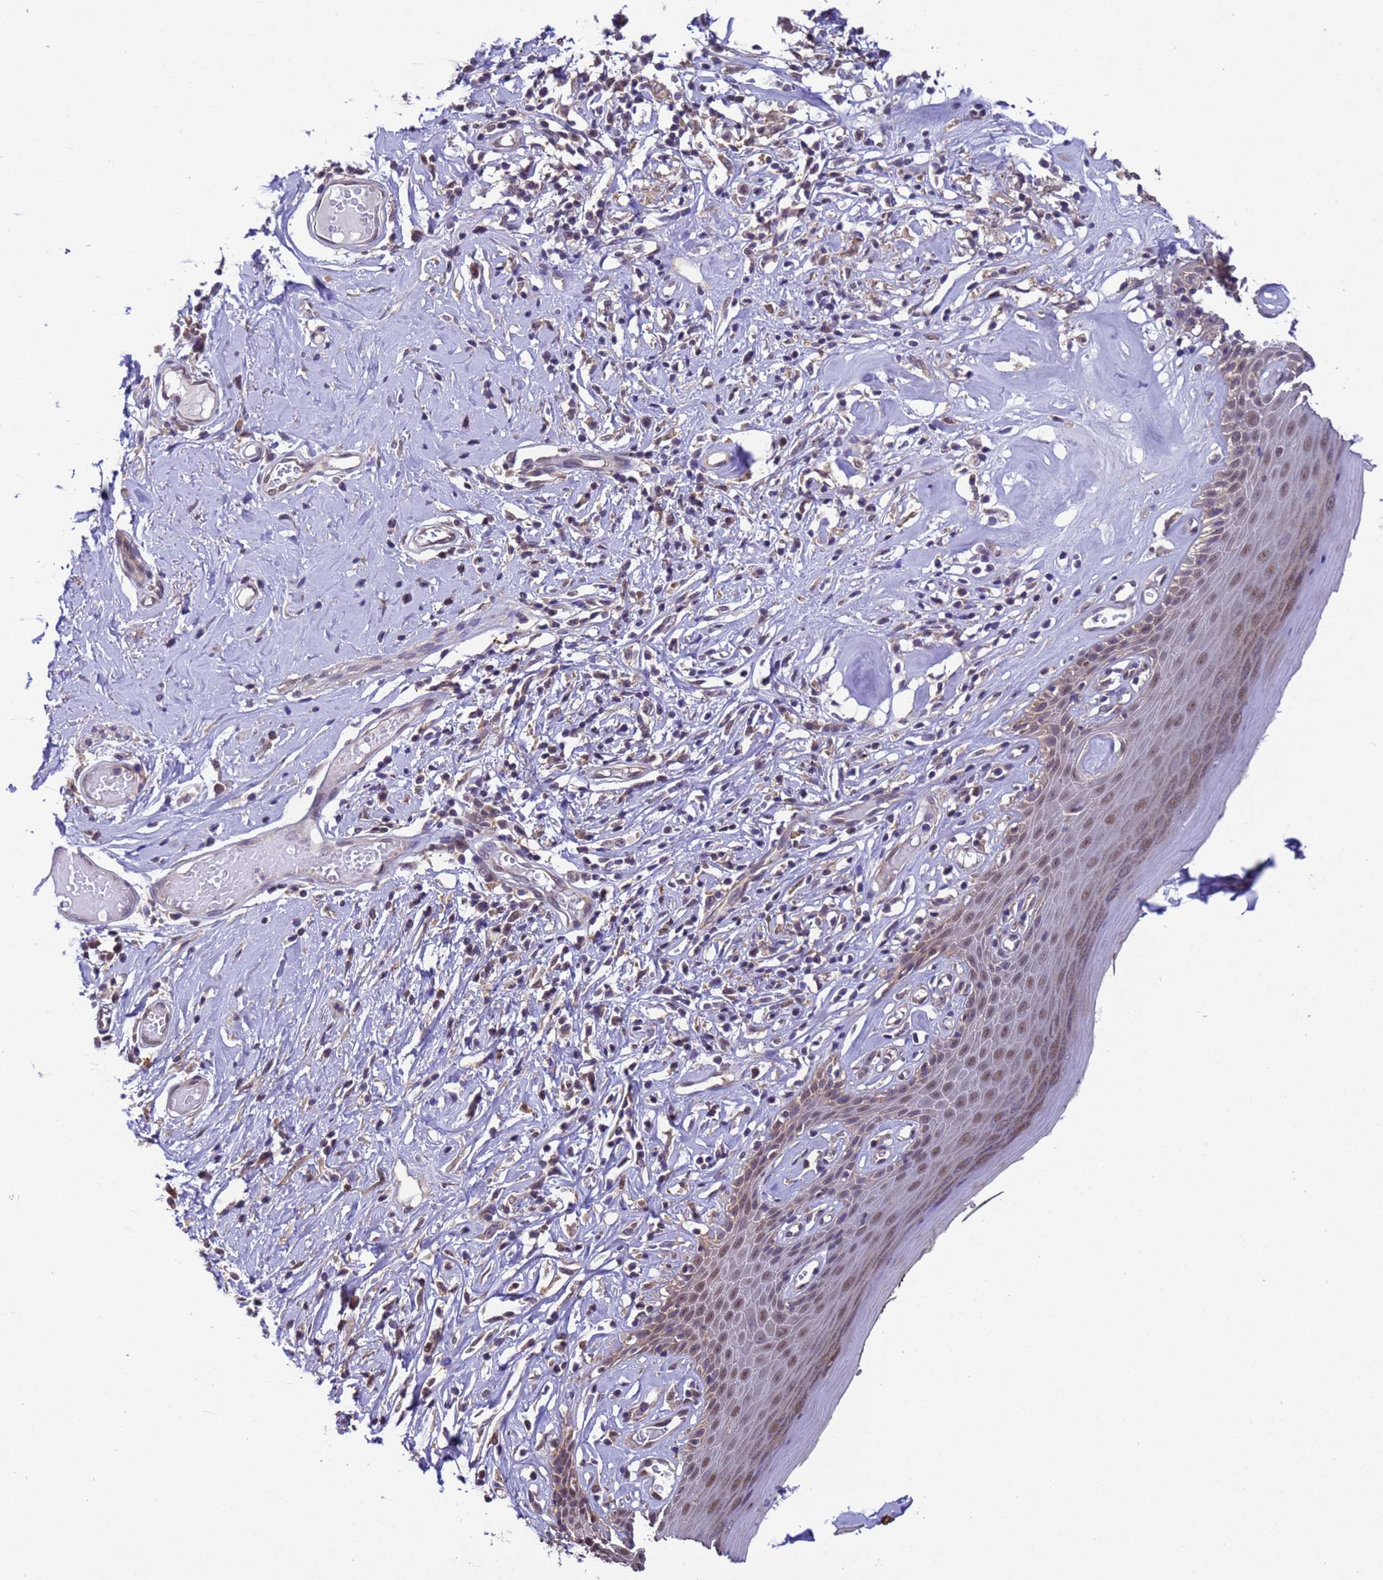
{"staining": {"intensity": "moderate", "quantity": "25%-75%", "location": "nuclear"}, "tissue": "skin", "cell_type": "Epidermal cells", "image_type": "normal", "snomed": [{"axis": "morphology", "description": "Normal tissue, NOS"}, {"axis": "morphology", "description": "Inflammation, NOS"}, {"axis": "topography", "description": "Vulva"}], "caption": "Protein expression by immunohistochemistry shows moderate nuclear staining in approximately 25%-75% of epidermal cells in normal skin. Using DAB (brown) and hematoxylin (blue) stains, captured at high magnification using brightfield microscopy.", "gene": "ZFP69B", "patient": {"sex": "female", "age": 84}}